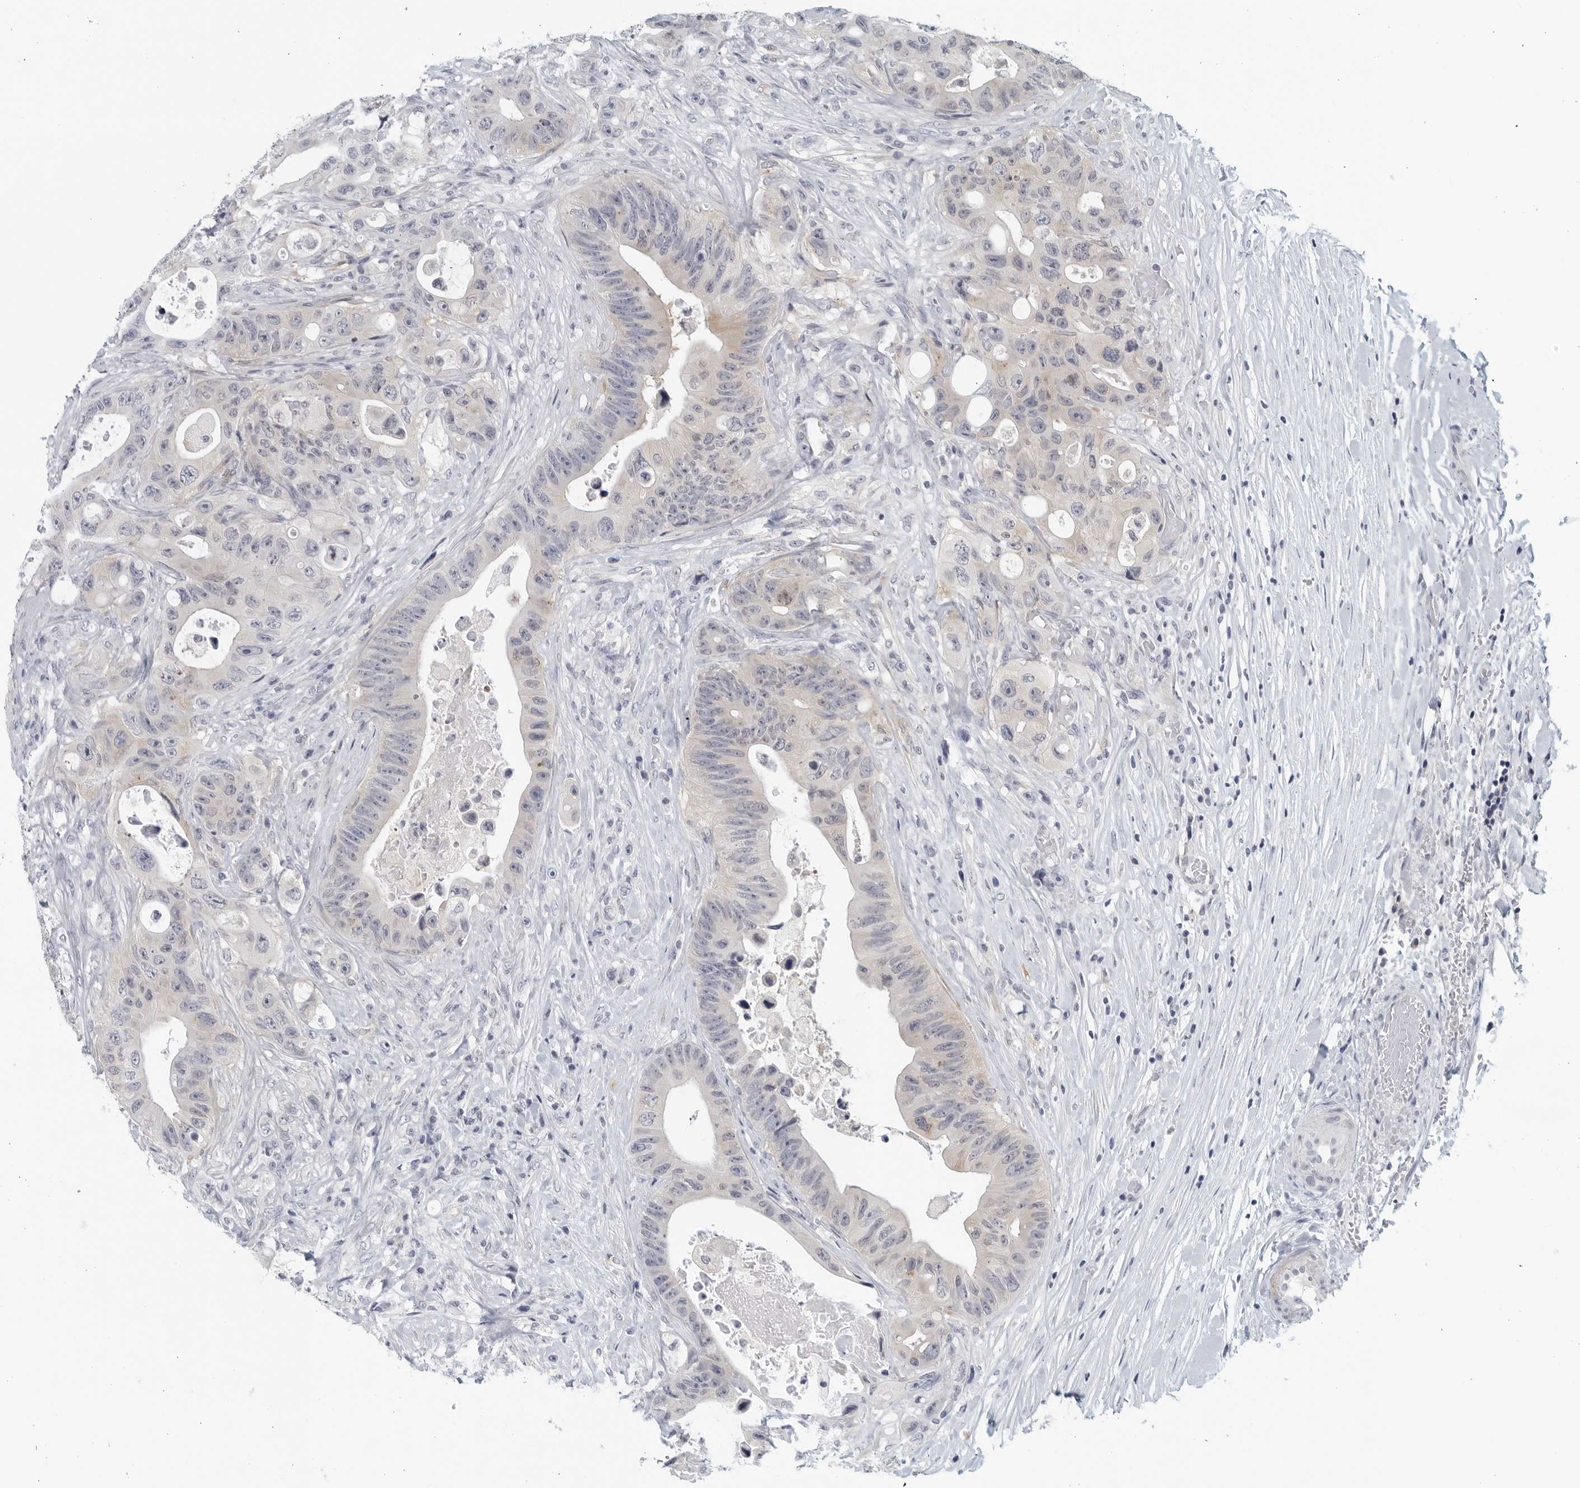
{"staining": {"intensity": "negative", "quantity": "none", "location": "none"}, "tissue": "colorectal cancer", "cell_type": "Tumor cells", "image_type": "cancer", "snomed": [{"axis": "morphology", "description": "Adenocarcinoma, NOS"}, {"axis": "topography", "description": "Colon"}], "caption": "Tumor cells show no significant staining in colorectal cancer (adenocarcinoma).", "gene": "MATN1", "patient": {"sex": "female", "age": 46}}